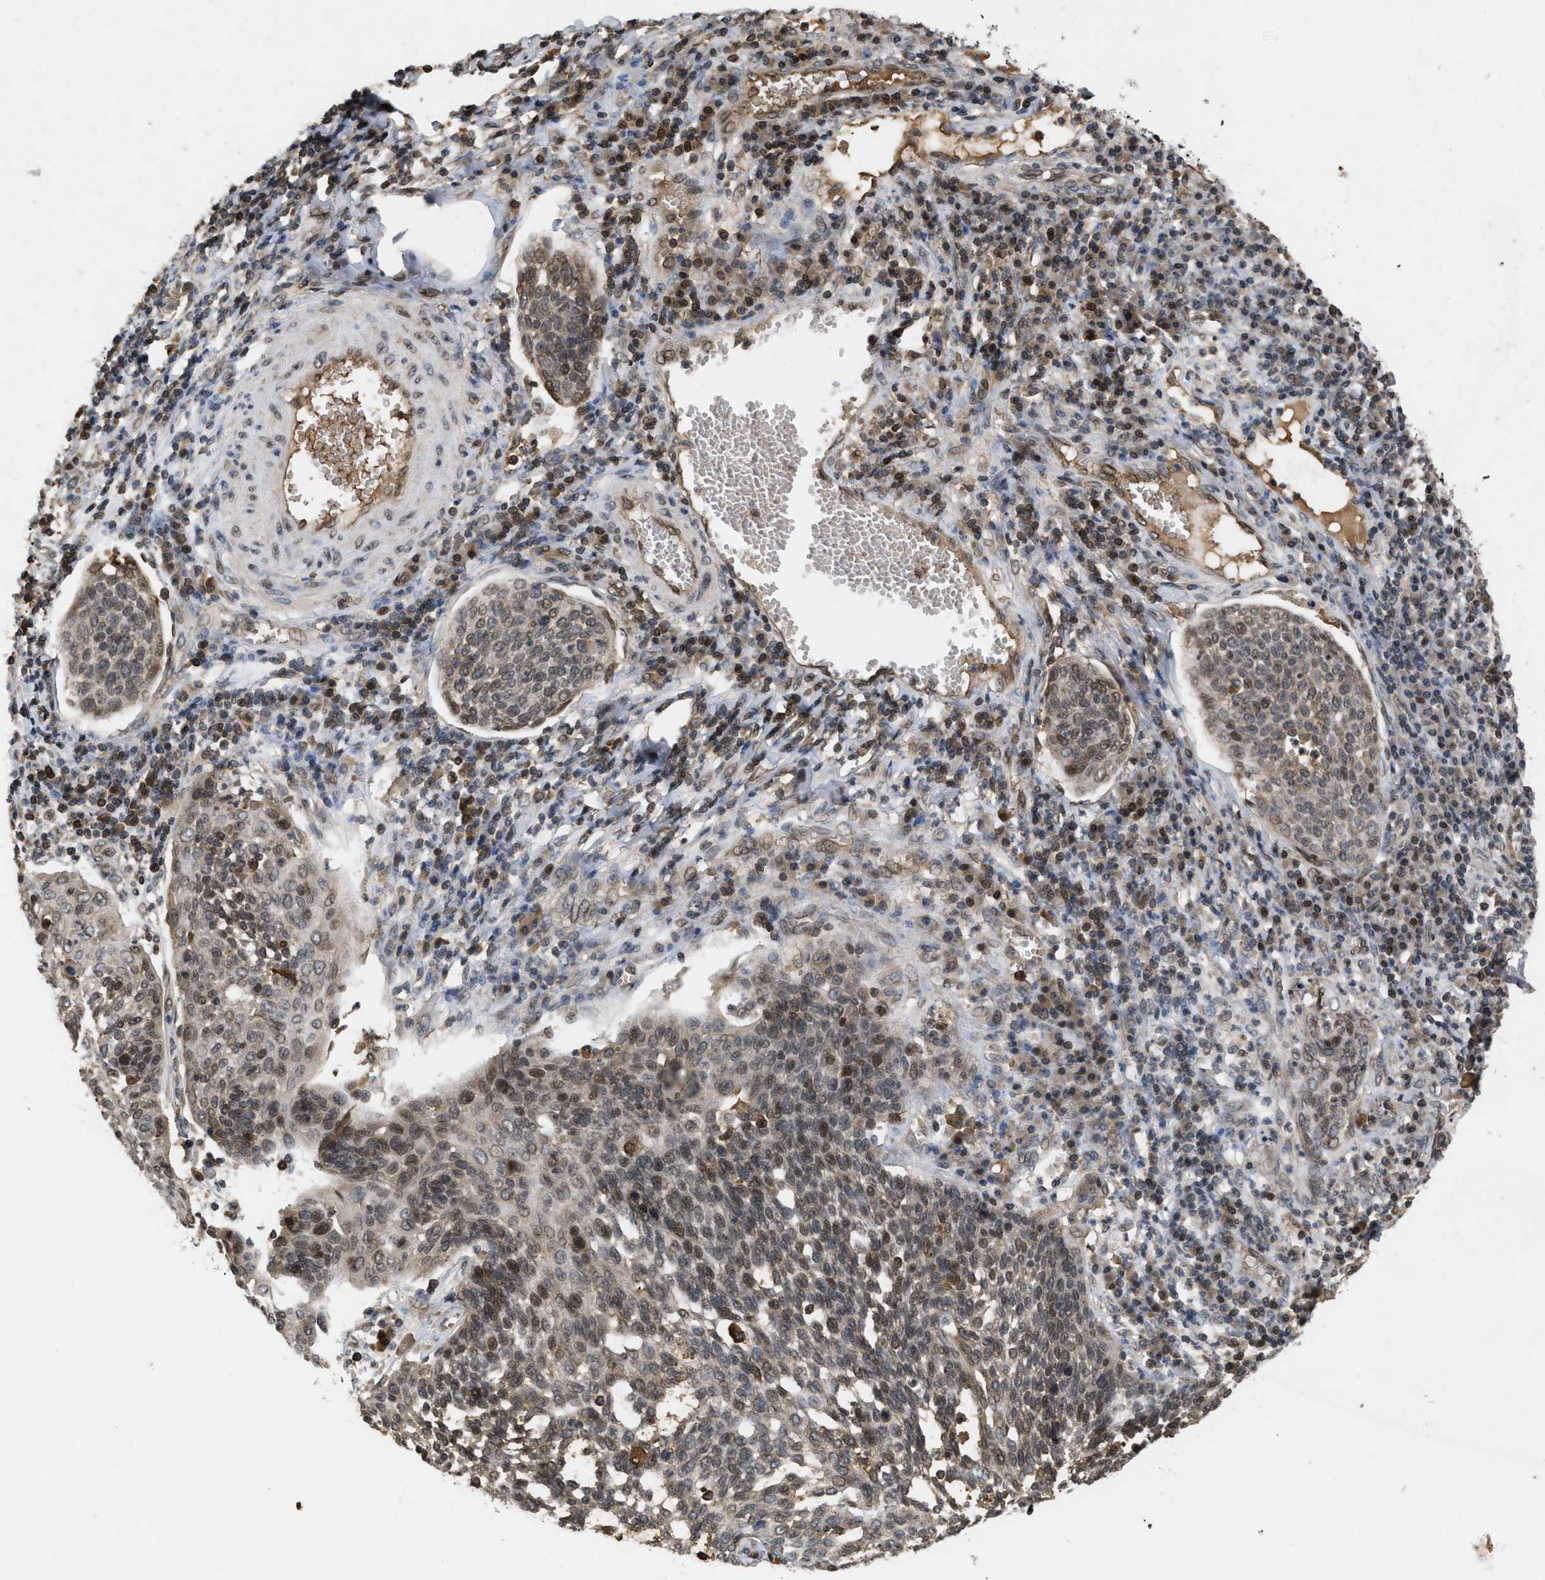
{"staining": {"intensity": "moderate", "quantity": ">75%", "location": "cytoplasmic/membranous,nuclear"}, "tissue": "cervical cancer", "cell_type": "Tumor cells", "image_type": "cancer", "snomed": [{"axis": "morphology", "description": "Squamous cell carcinoma, NOS"}, {"axis": "topography", "description": "Cervix"}], "caption": "DAB immunohistochemical staining of cervical cancer (squamous cell carcinoma) demonstrates moderate cytoplasmic/membranous and nuclear protein positivity in approximately >75% of tumor cells. The staining was performed using DAB (3,3'-diaminobenzidine), with brown indicating positive protein expression. Nuclei are stained blue with hematoxylin.", "gene": "CRY1", "patient": {"sex": "female", "age": 34}}